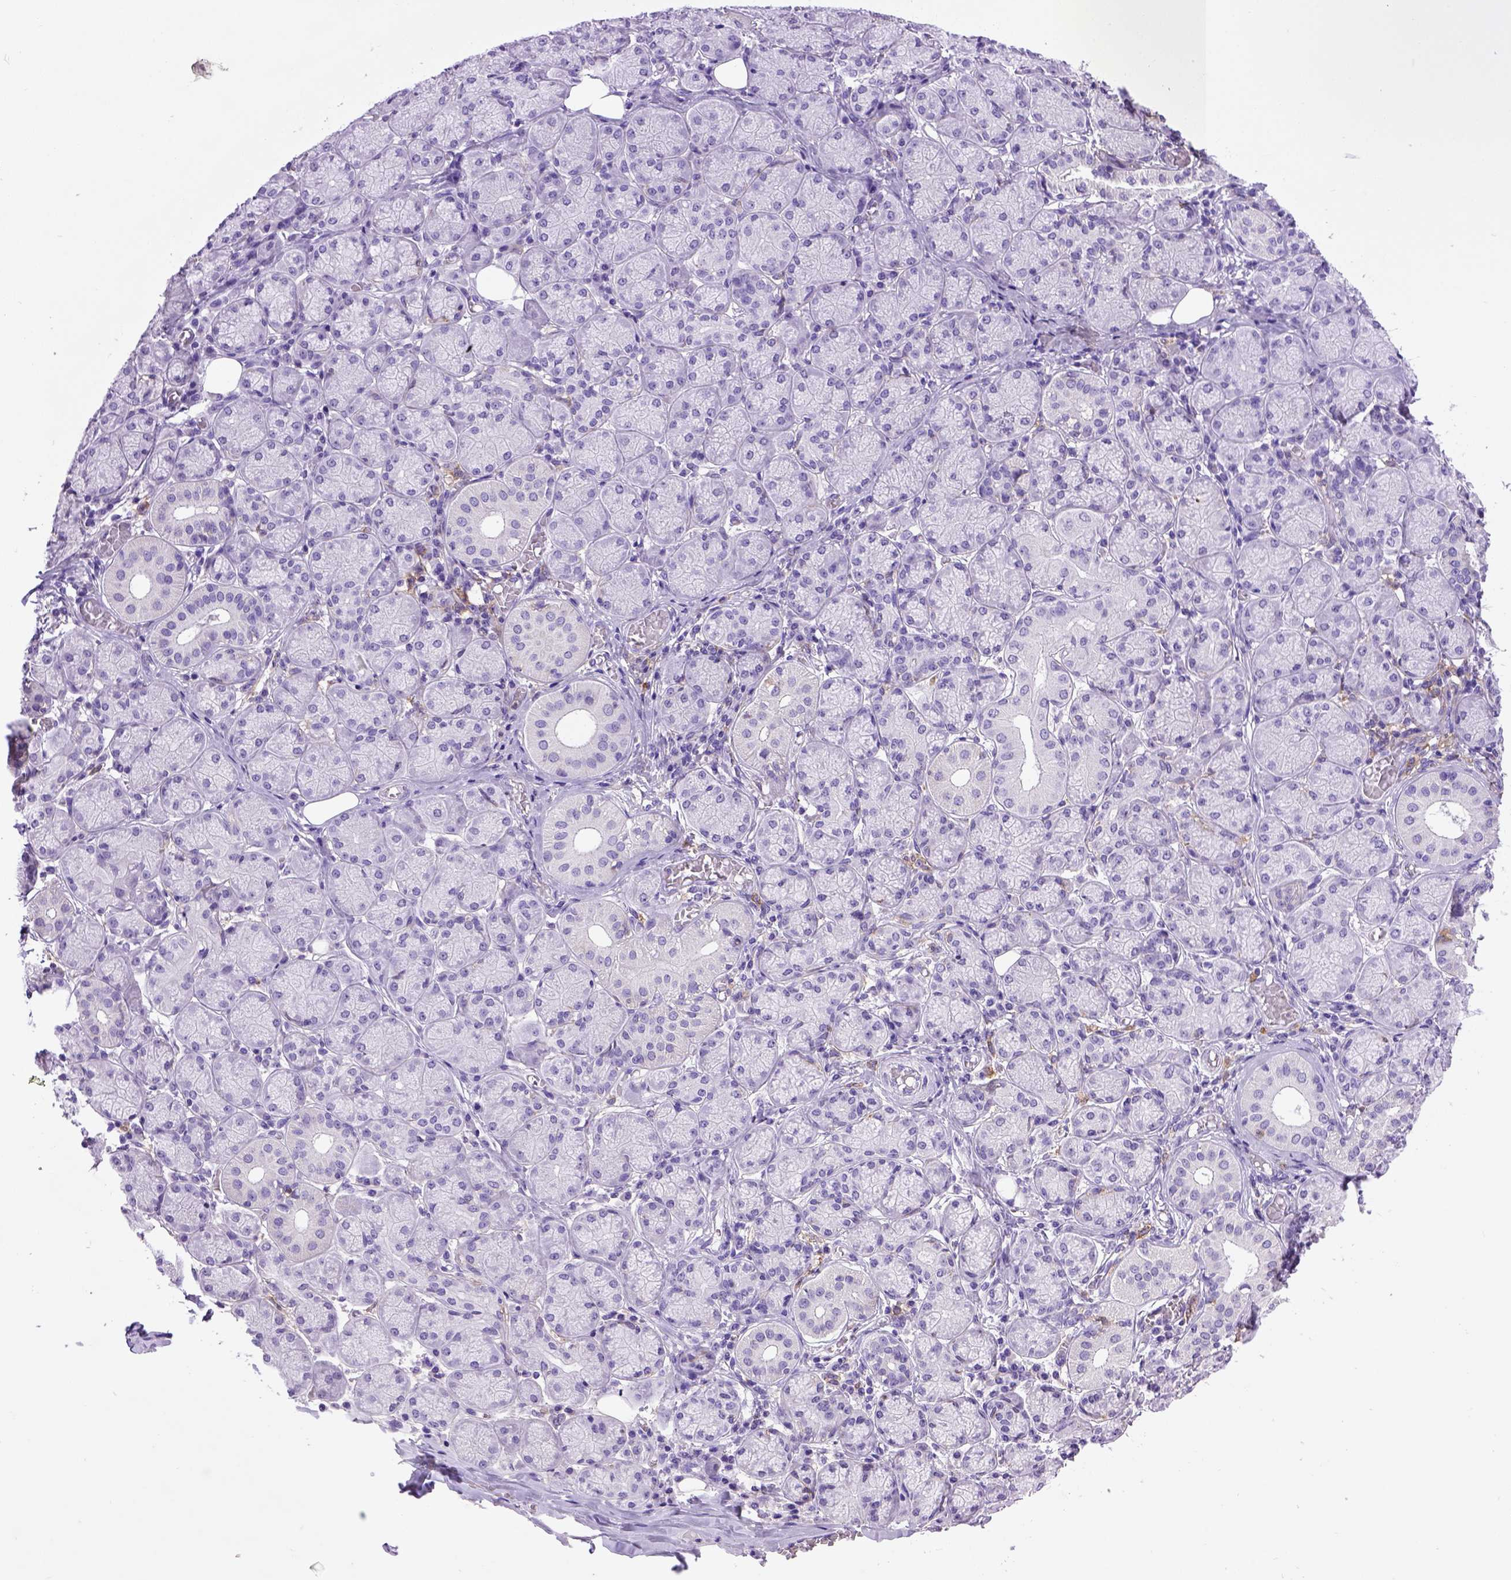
{"staining": {"intensity": "negative", "quantity": "none", "location": "none"}, "tissue": "salivary gland", "cell_type": "Glandular cells", "image_type": "normal", "snomed": [{"axis": "morphology", "description": "Normal tissue, NOS"}, {"axis": "topography", "description": "Salivary gland"}, {"axis": "topography", "description": "Peripheral nerve tissue"}], "caption": "This is an IHC micrograph of normal salivary gland. There is no positivity in glandular cells.", "gene": "ITGAX", "patient": {"sex": "female", "age": 24}}